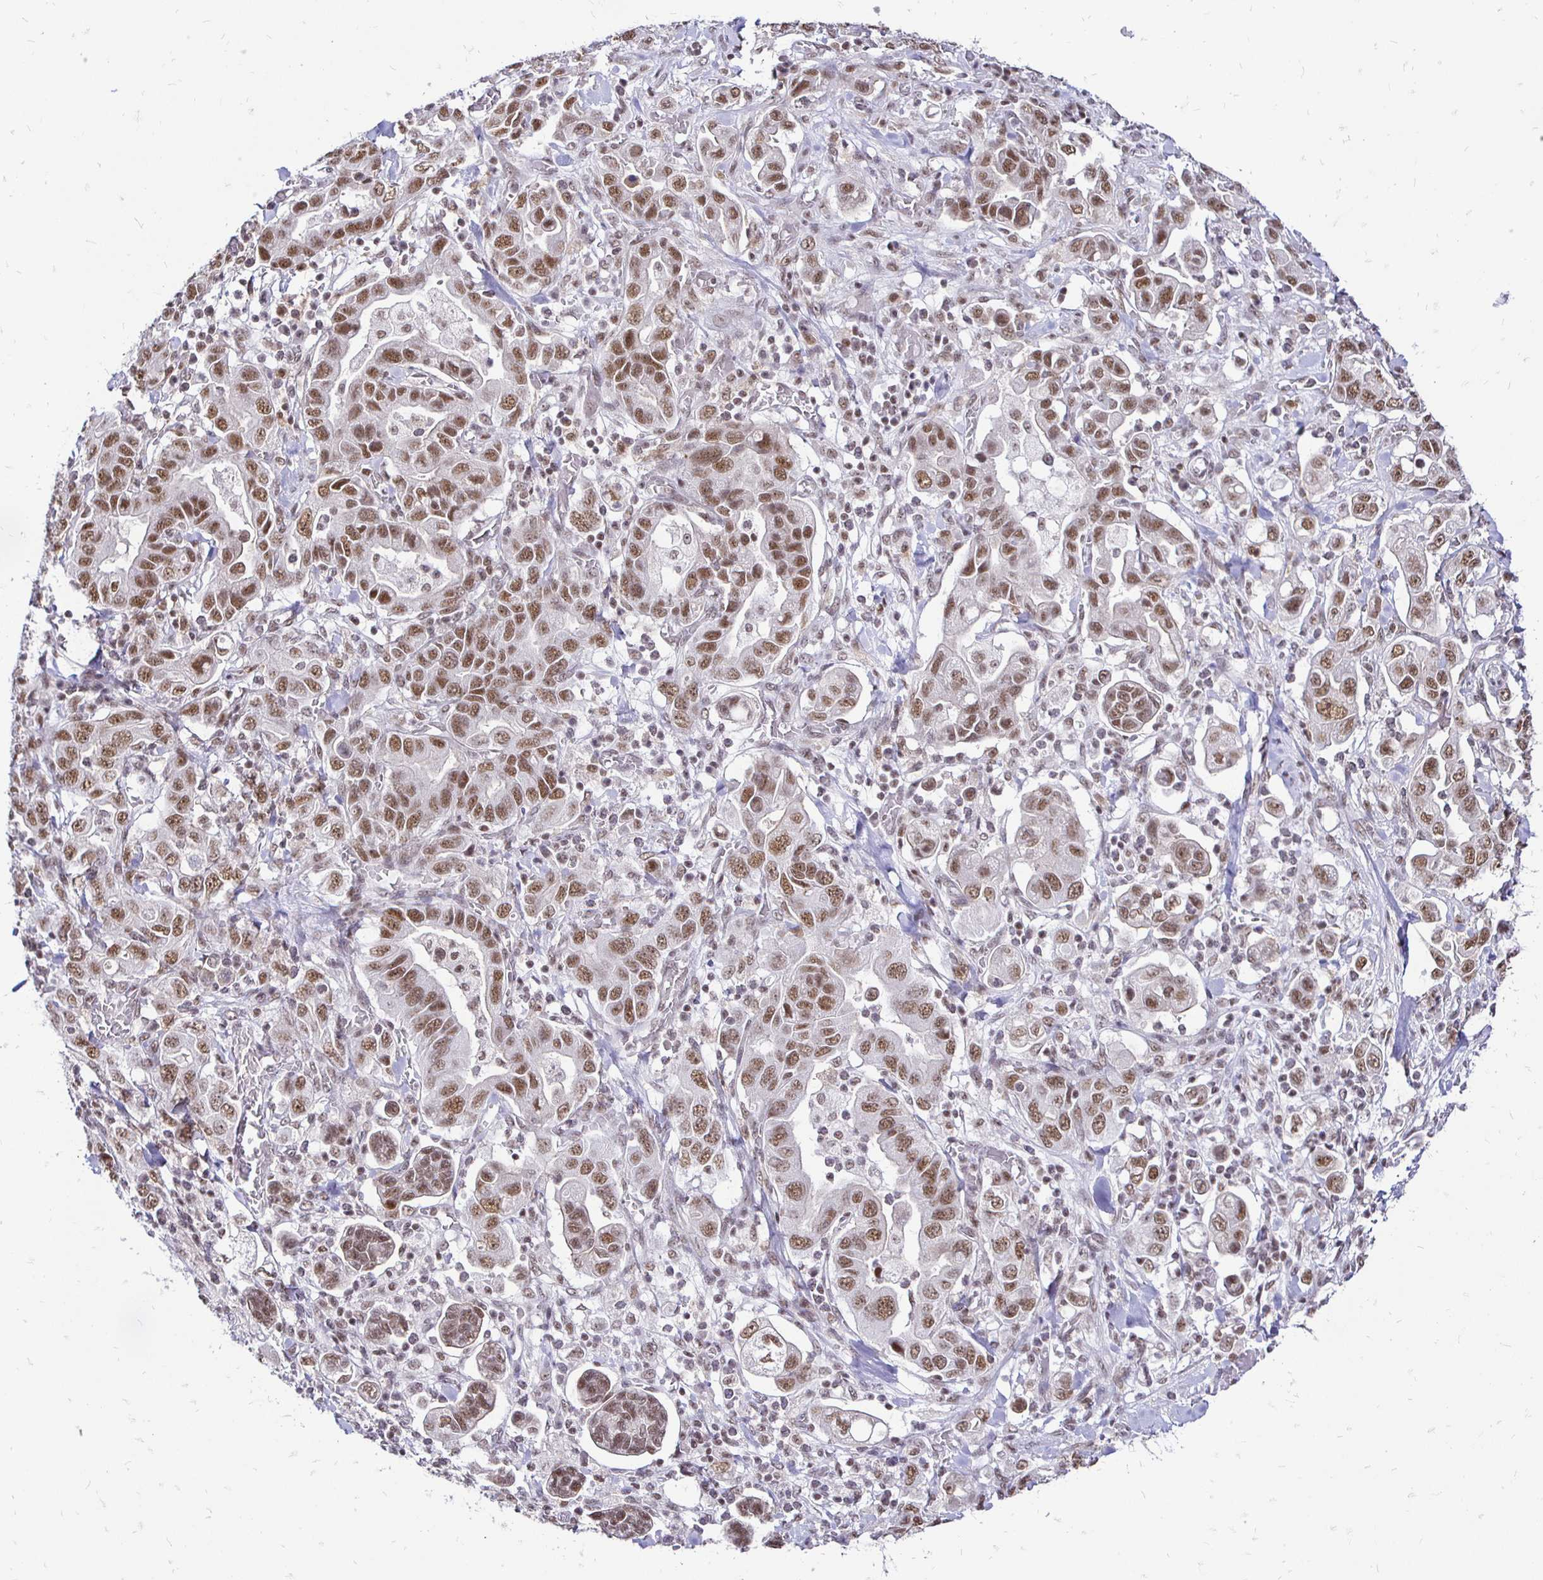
{"staining": {"intensity": "moderate", "quantity": ">75%", "location": "nuclear"}, "tissue": "stomach cancer", "cell_type": "Tumor cells", "image_type": "cancer", "snomed": [{"axis": "morphology", "description": "Adenocarcinoma, NOS"}, {"axis": "topography", "description": "Stomach, upper"}, {"axis": "topography", "description": "Stomach"}], "caption": "Brown immunohistochemical staining in human stomach cancer reveals moderate nuclear expression in approximately >75% of tumor cells.", "gene": "SIN3A", "patient": {"sex": "male", "age": 62}}